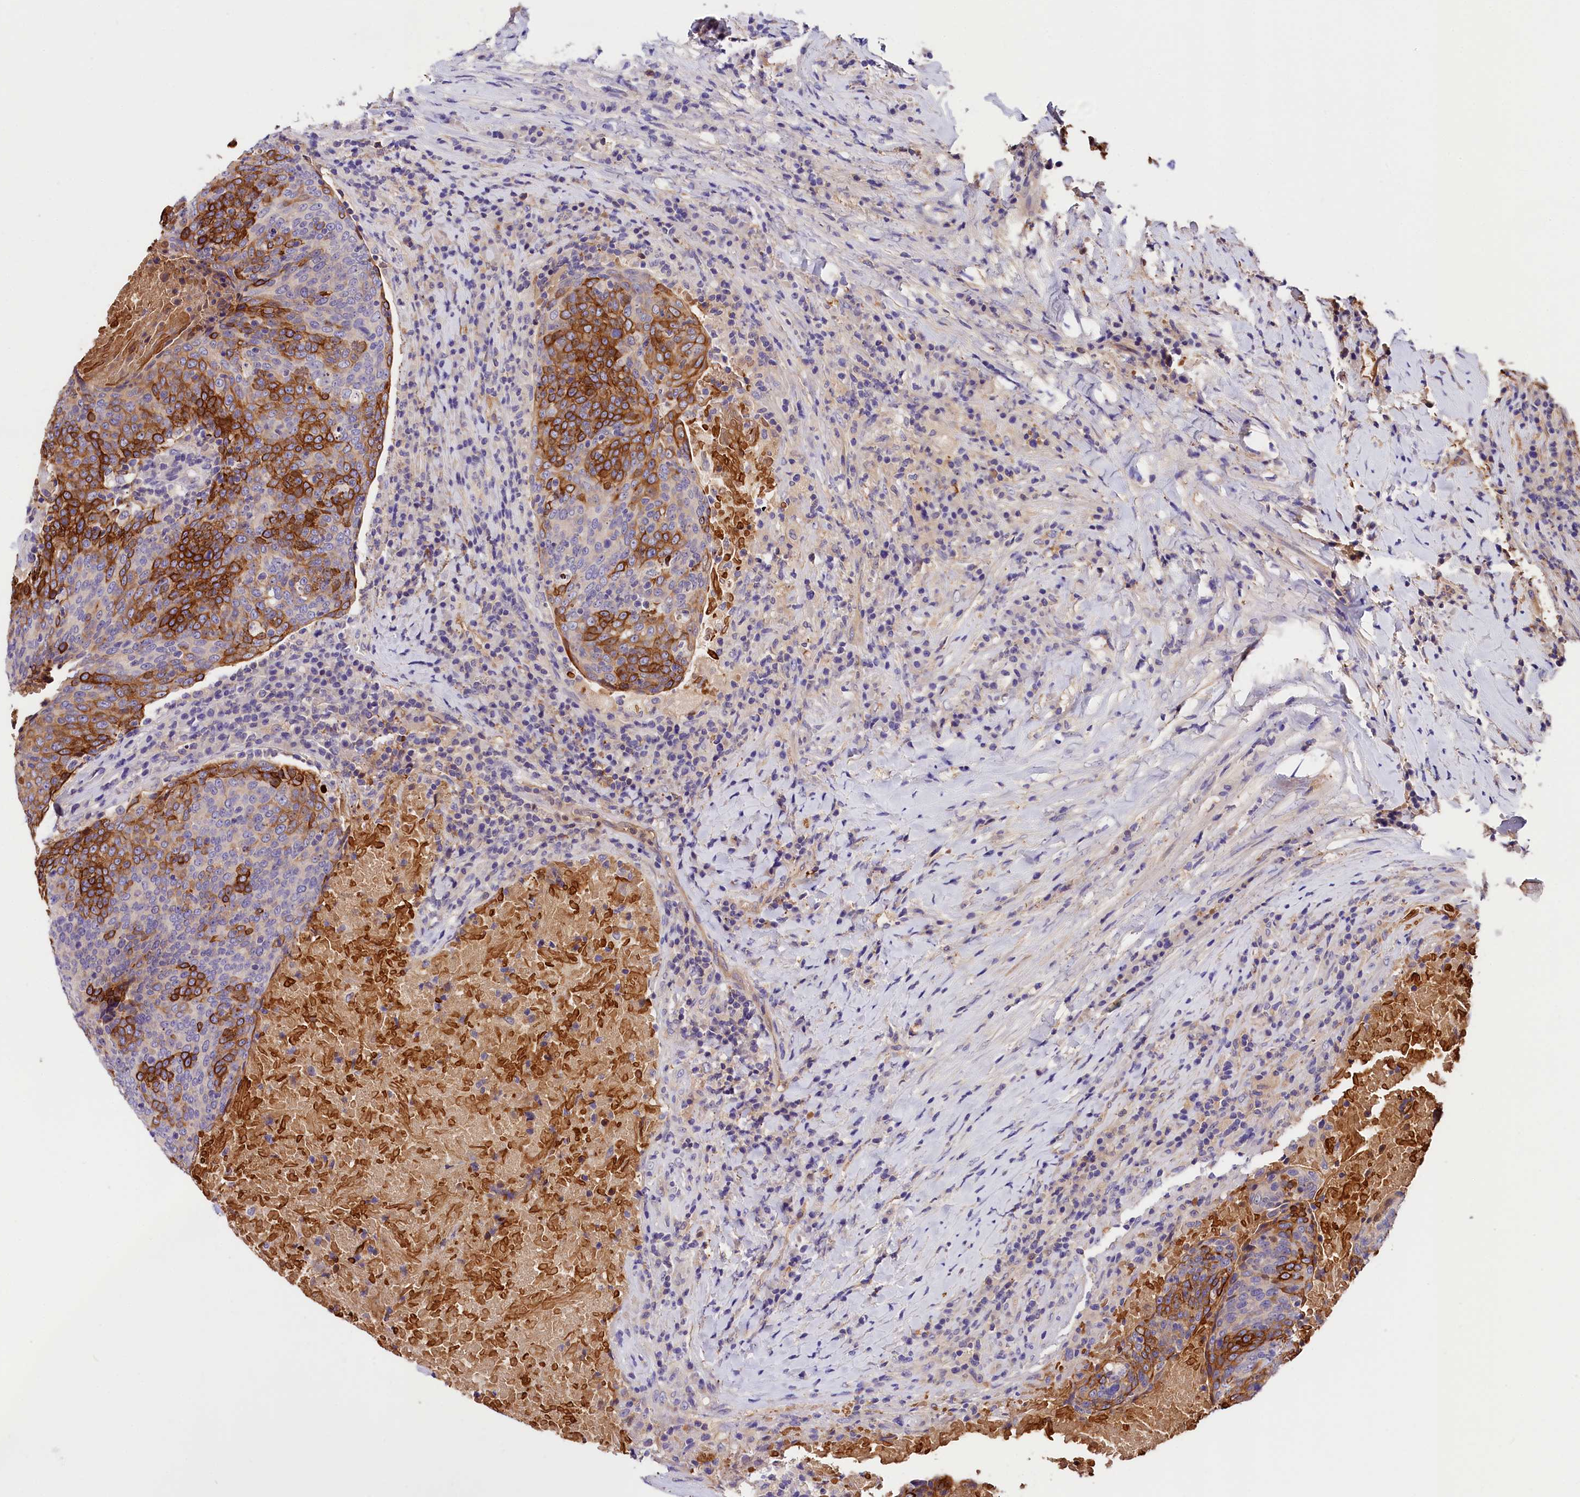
{"staining": {"intensity": "strong", "quantity": "25%-75%", "location": "cytoplasmic/membranous"}, "tissue": "head and neck cancer", "cell_type": "Tumor cells", "image_type": "cancer", "snomed": [{"axis": "morphology", "description": "Squamous cell carcinoma, NOS"}, {"axis": "morphology", "description": "Squamous cell carcinoma, metastatic, NOS"}, {"axis": "topography", "description": "Lymph node"}, {"axis": "topography", "description": "Head-Neck"}], "caption": "A brown stain highlights strong cytoplasmic/membranous staining of a protein in head and neck cancer tumor cells. The staining was performed using DAB (3,3'-diaminobenzidine), with brown indicating positive protein expression. Nuclei are stained blue with hematoxylin.", "gene": "ARMC6", "patient": {"sex": "male", "age": 62}}